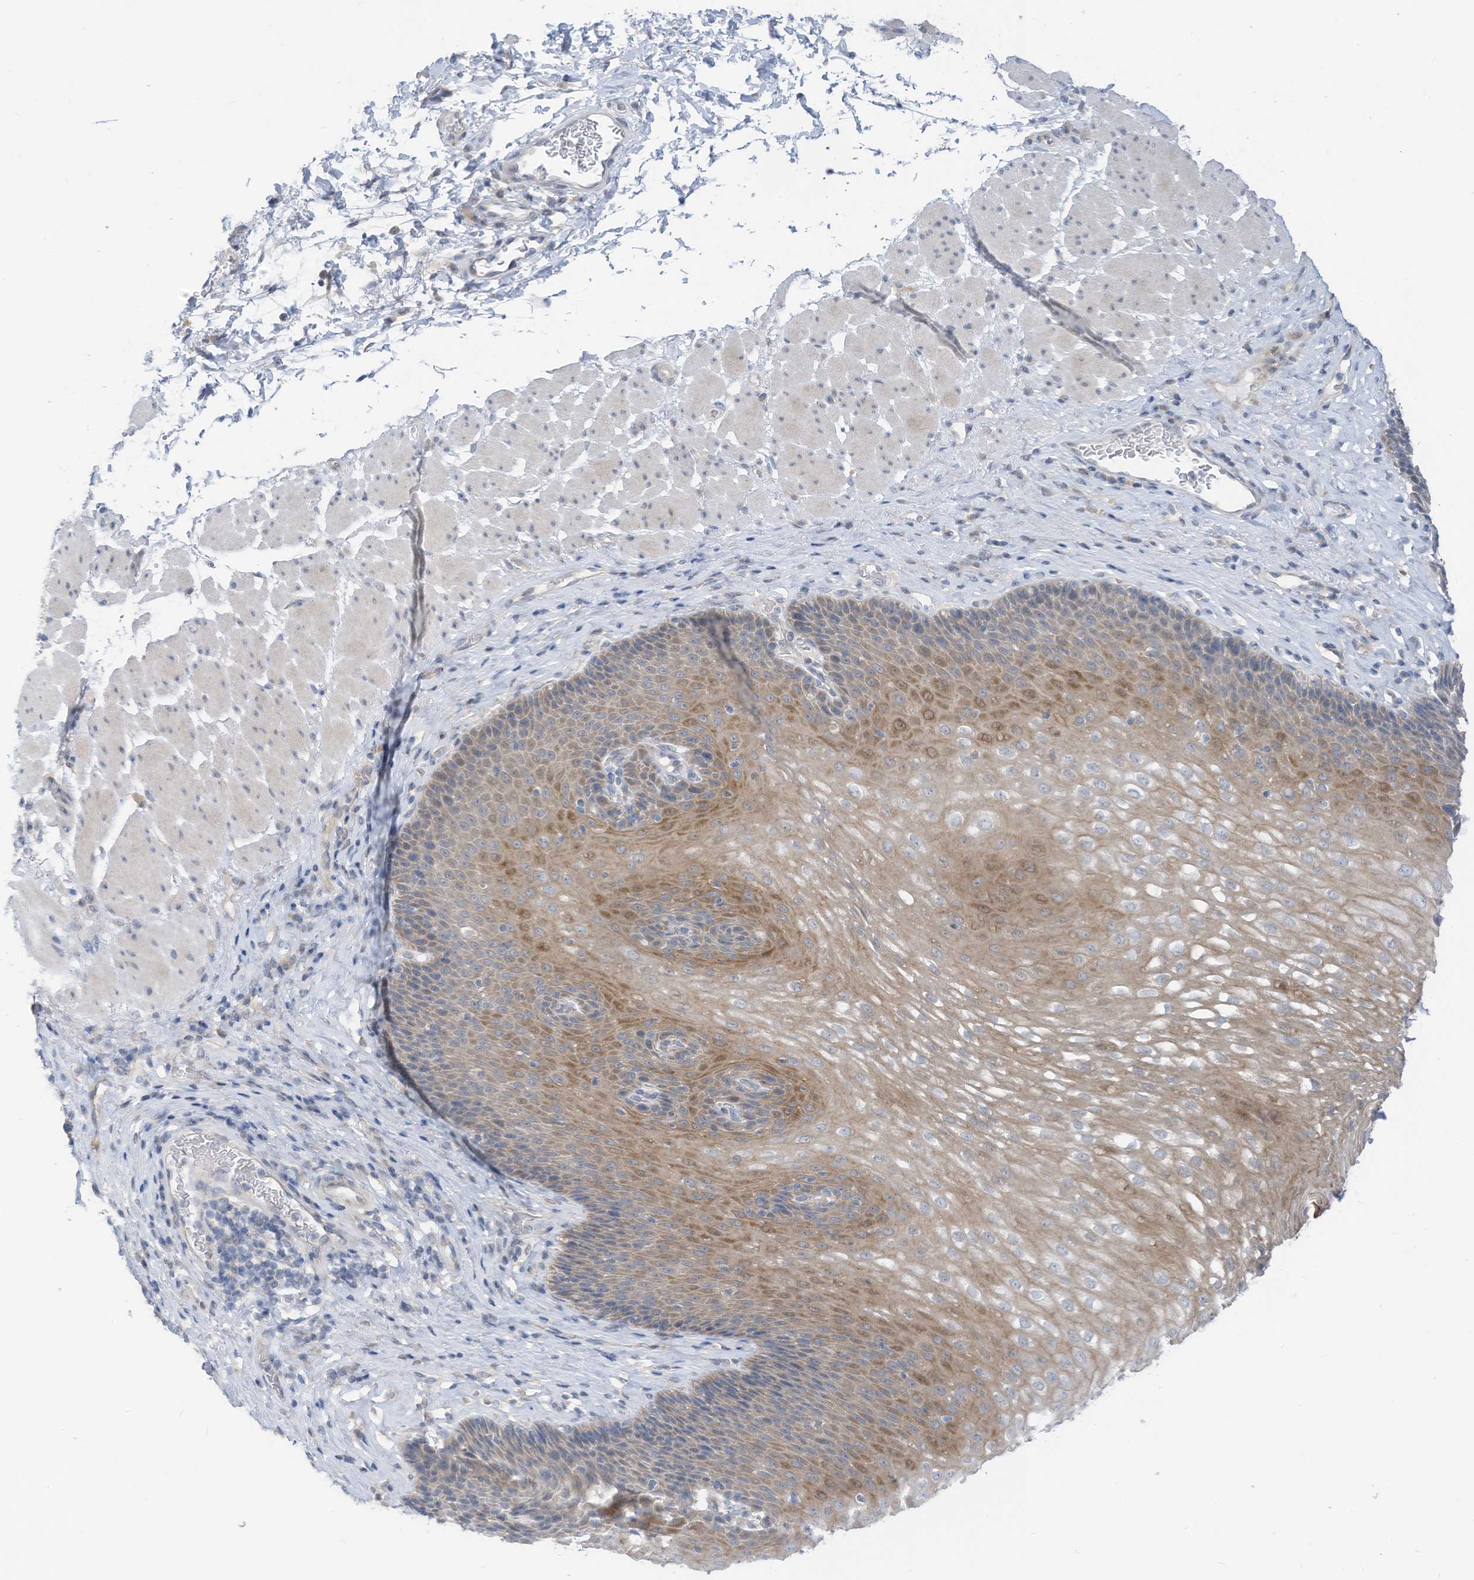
{"staining": {"intensity": "moderate", "quantity": "25%-75%", "location": "cytoplasmic/membranous"}, "tissue": "esophagus", "cell_type": "Squamous epithelial cells", "image_type": "normal", "snomed": [{"axis": "morphology", "description": "Normal tissue, NOS"}, {"axis": "topography", "description": "Esophagus"}], "caption": "A medium amount of moderate cytoplasmic/membranous staining is present in approximately 25%-75% of squamous epithelial cells in unremarkable esophagus. (DAB IHC, brown staining for protein, blue staining for nuclei).", "gene": "LDAH", "patient": {"sex": "female", "age": 66}}